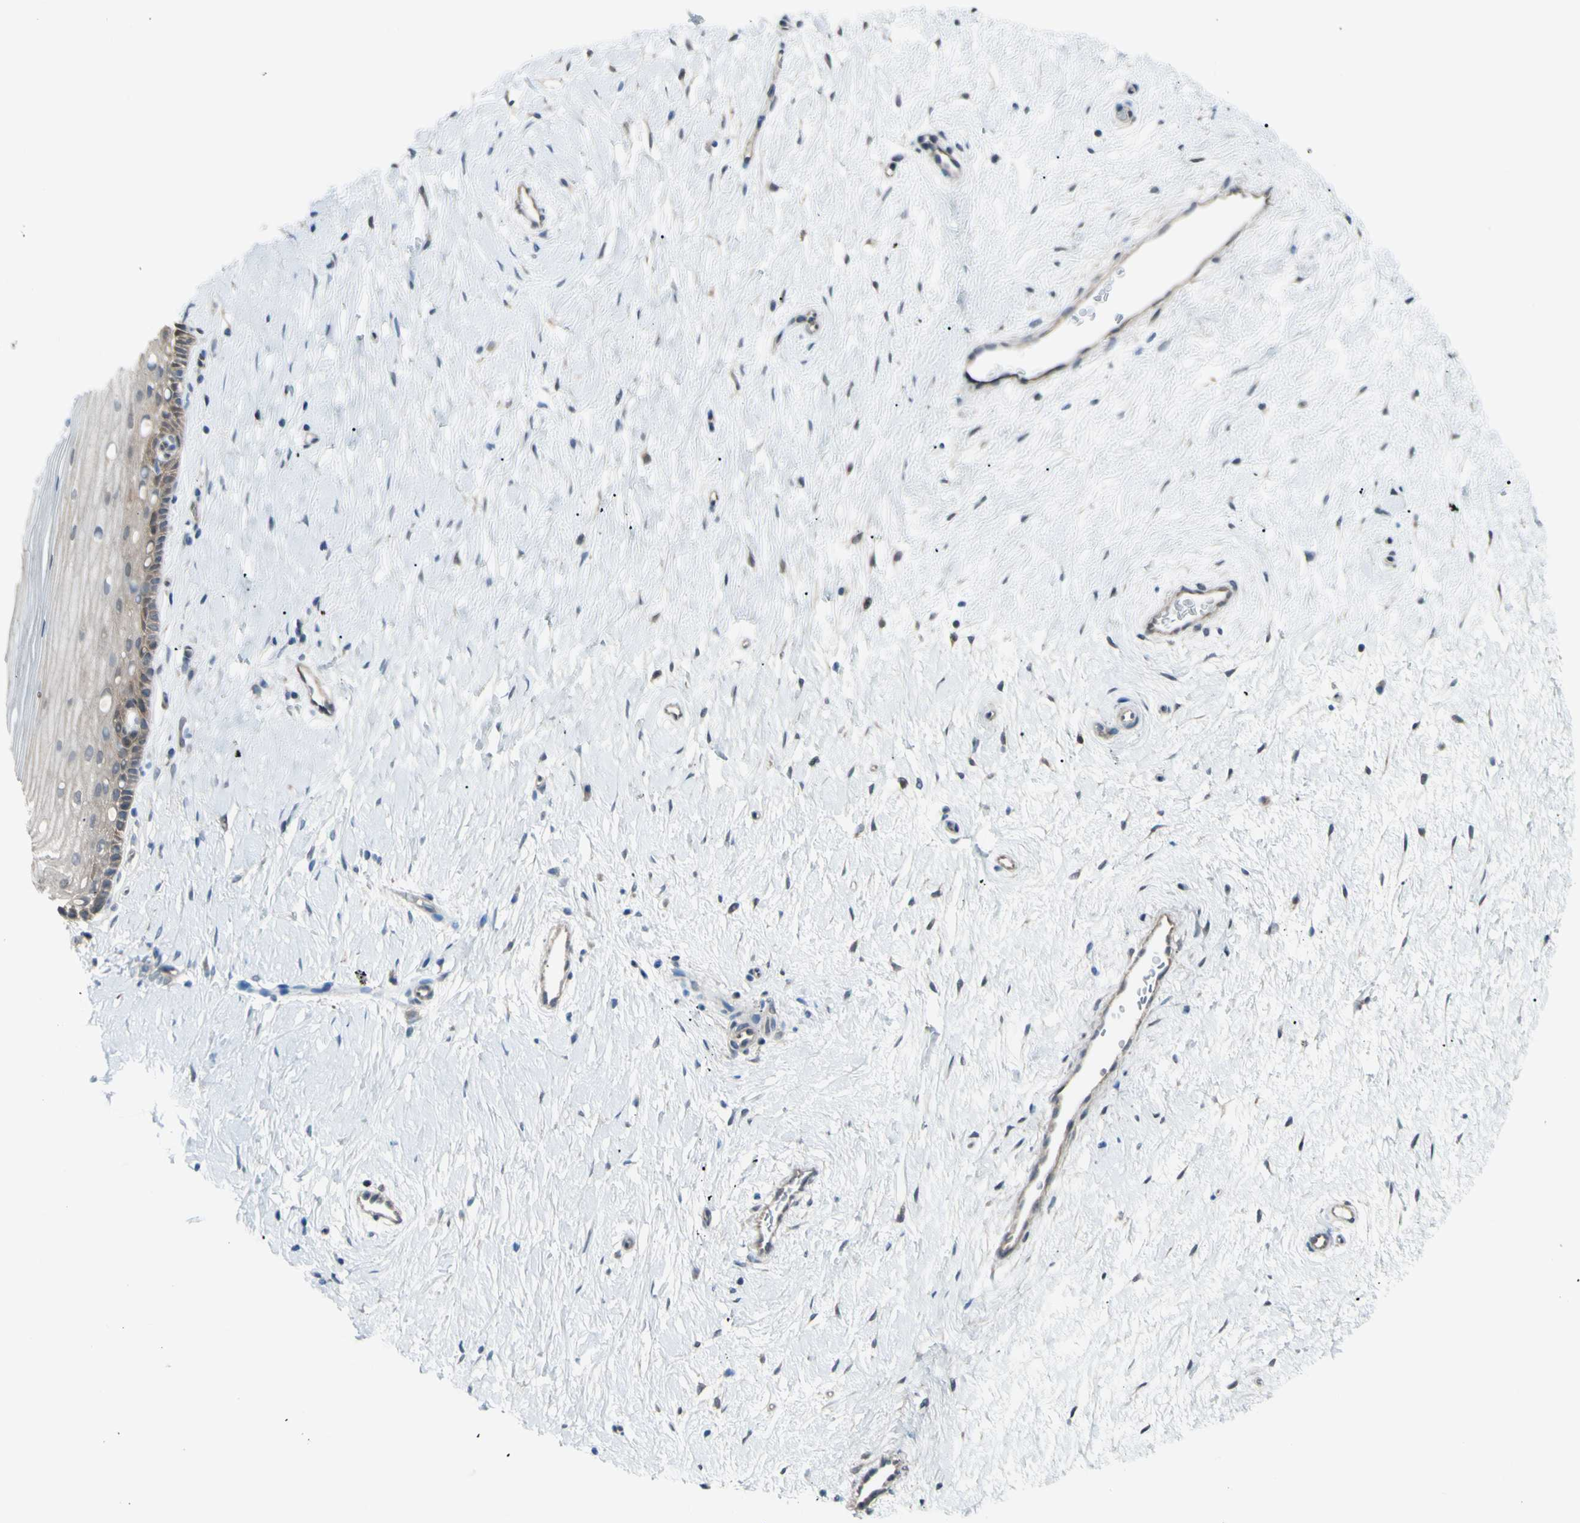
{"staining": {"intensity": "weak", "quantity": "25%-75%", "location": "cytoplasmic/membranous"}, "tissue": "cervix", "cell_type": "Glandular cells", "image_type": "normal", "snomed": [{"axis": "morphology", "description": "Normal tissue, NOS"}, {"axis": "topography", "description": "Cervix"}], "caption": "A photomicrograph of human cervix stained for a protein reveals weak cytoplasmic/membranous brown staining in glandular cells. (brown staining indicates protein expression, while blue staining denotes nuclei).", "gene": "YWHAQ", "patient": {"sex": "female", "age": 39}}